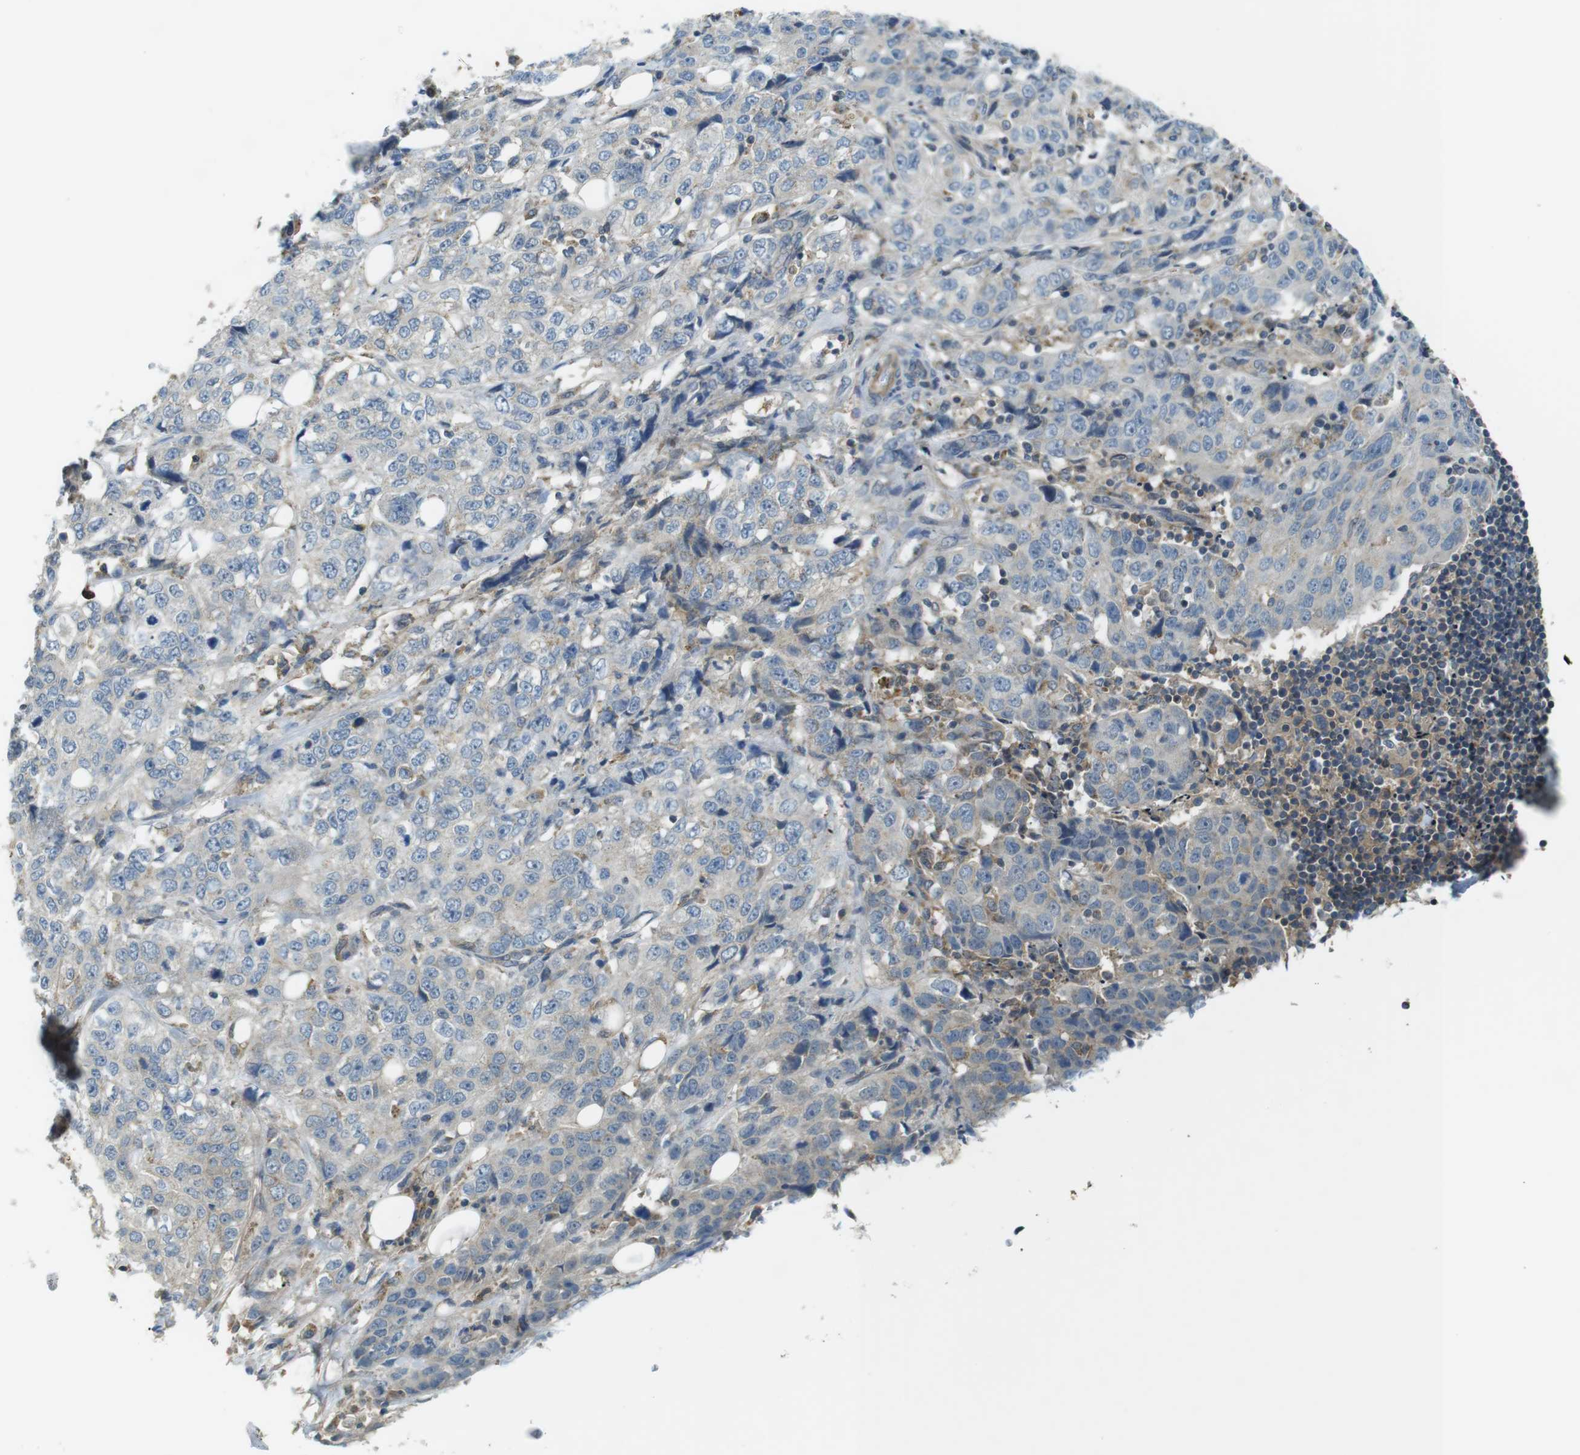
{"staining": {"intensity": "negative", "quantity": "none", "location": "none"}, "tissue": "stomach cancer", "cell_type": "Tumor cells", "image_type": "cancer", "snomed": [{"axis": "morphology", "description": "Adenocarcinoma, NOS"}, {"axis": "topography", "description": "Stomach"}], "caption": "Immunohistochemistry image of stomach cancer stained for a protein (brown), which demonstrates no positivity in tumor cells.", "gene": "LRRC3B", "patient": {"sex": "male", "age": 48}}